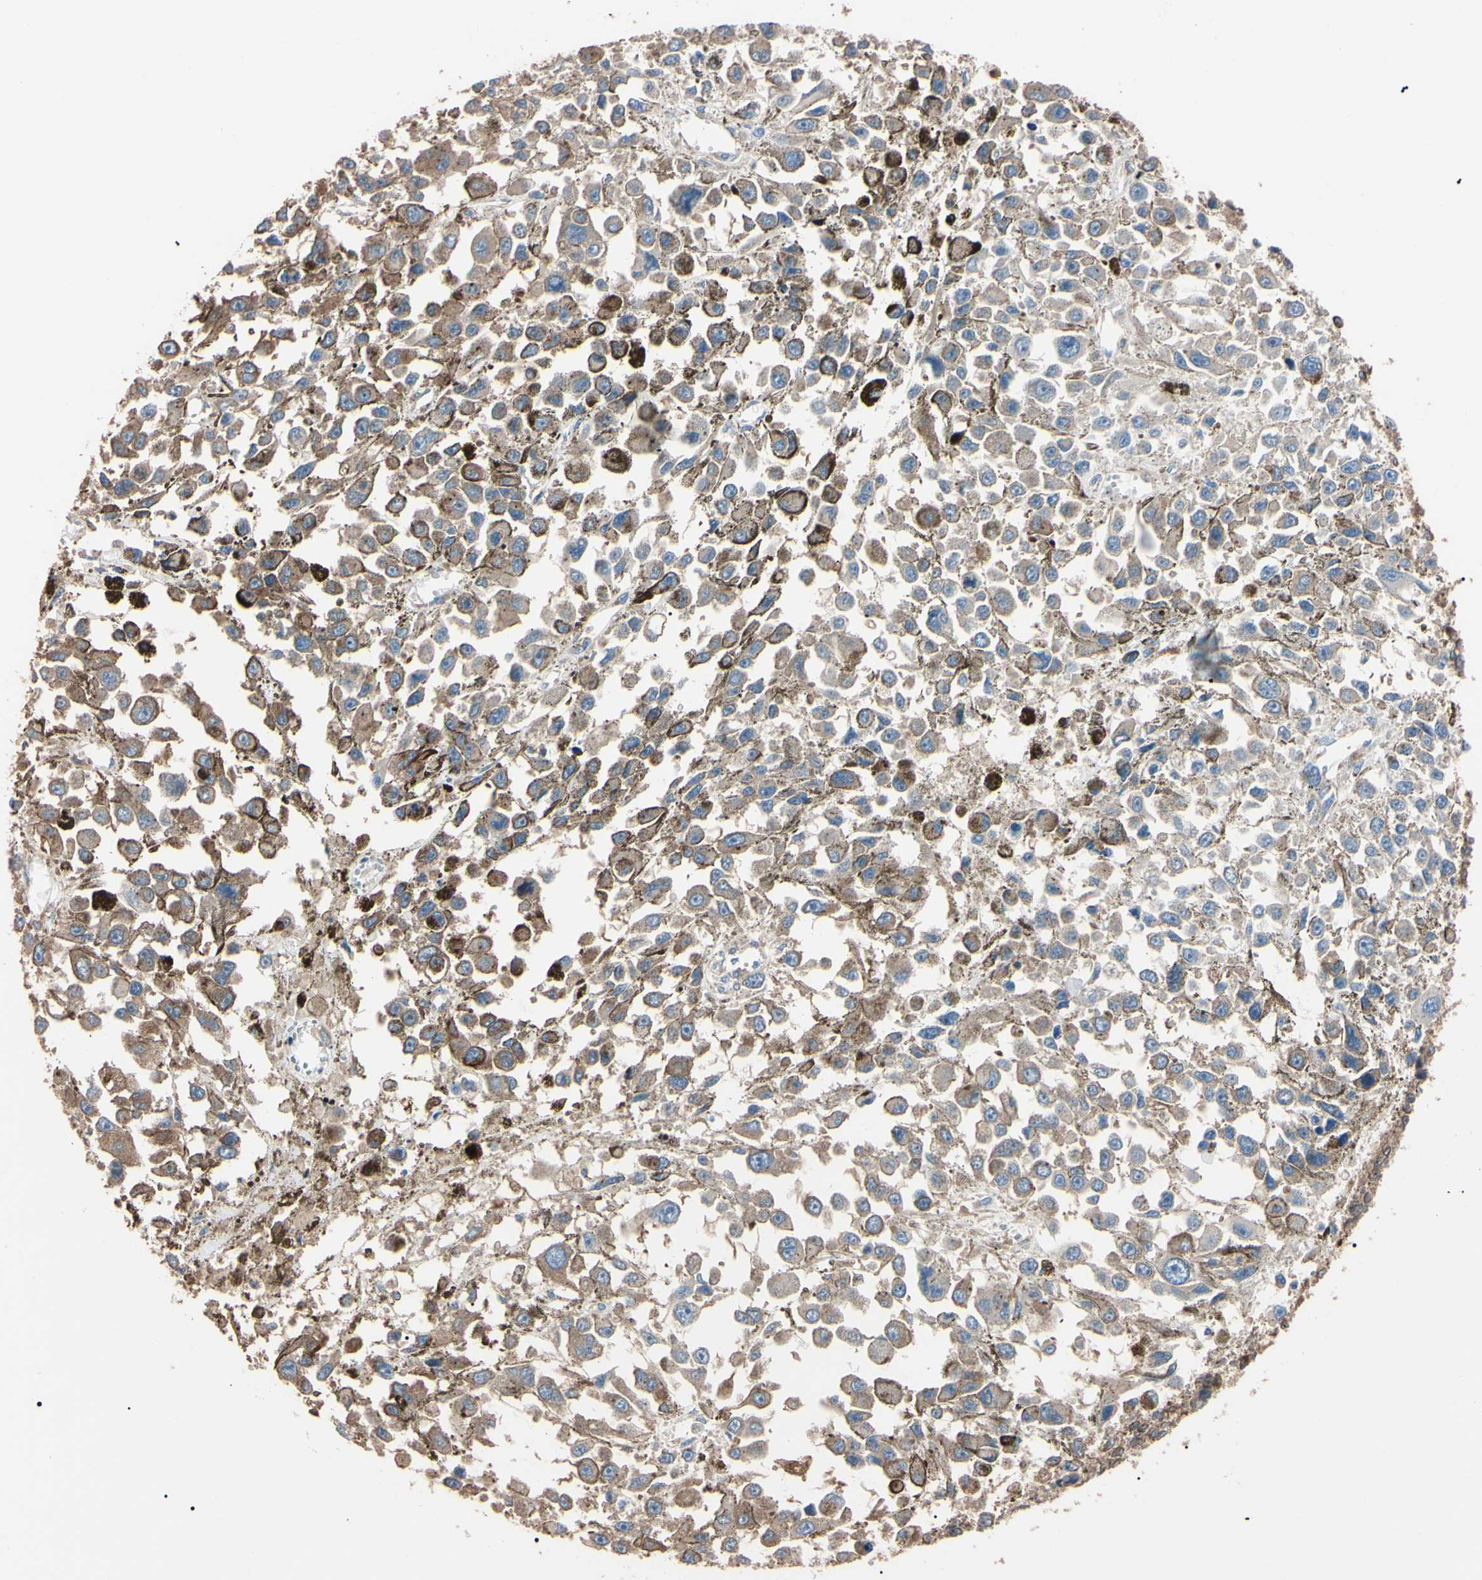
{"staining": {"intensity": "moderate", "quantity": ">75%", "location": "cytoplasmic/membranous"}, "tissue": "melanoma", "cell_type": "Tumor cells", "image_type": "cancer", "snomed": [{"axis": "morphology", "description": "Malignant melanoma, Metastatic site"}, {"axis": "topography", "description": "Lymph node"}], "caption": "Immunohistochemistry (IHC) image of neoplastic tissue: human melanoma stained using immunohistochemistry demonstrates medium levels of moderate protein expression localized specifically in the cytoplasmic/membranous of tumor cells, appearing as a cytoplasmic/membranous brown color.", "gene": "PRKACA", "patient": {"sex": "male", "age": 59}}